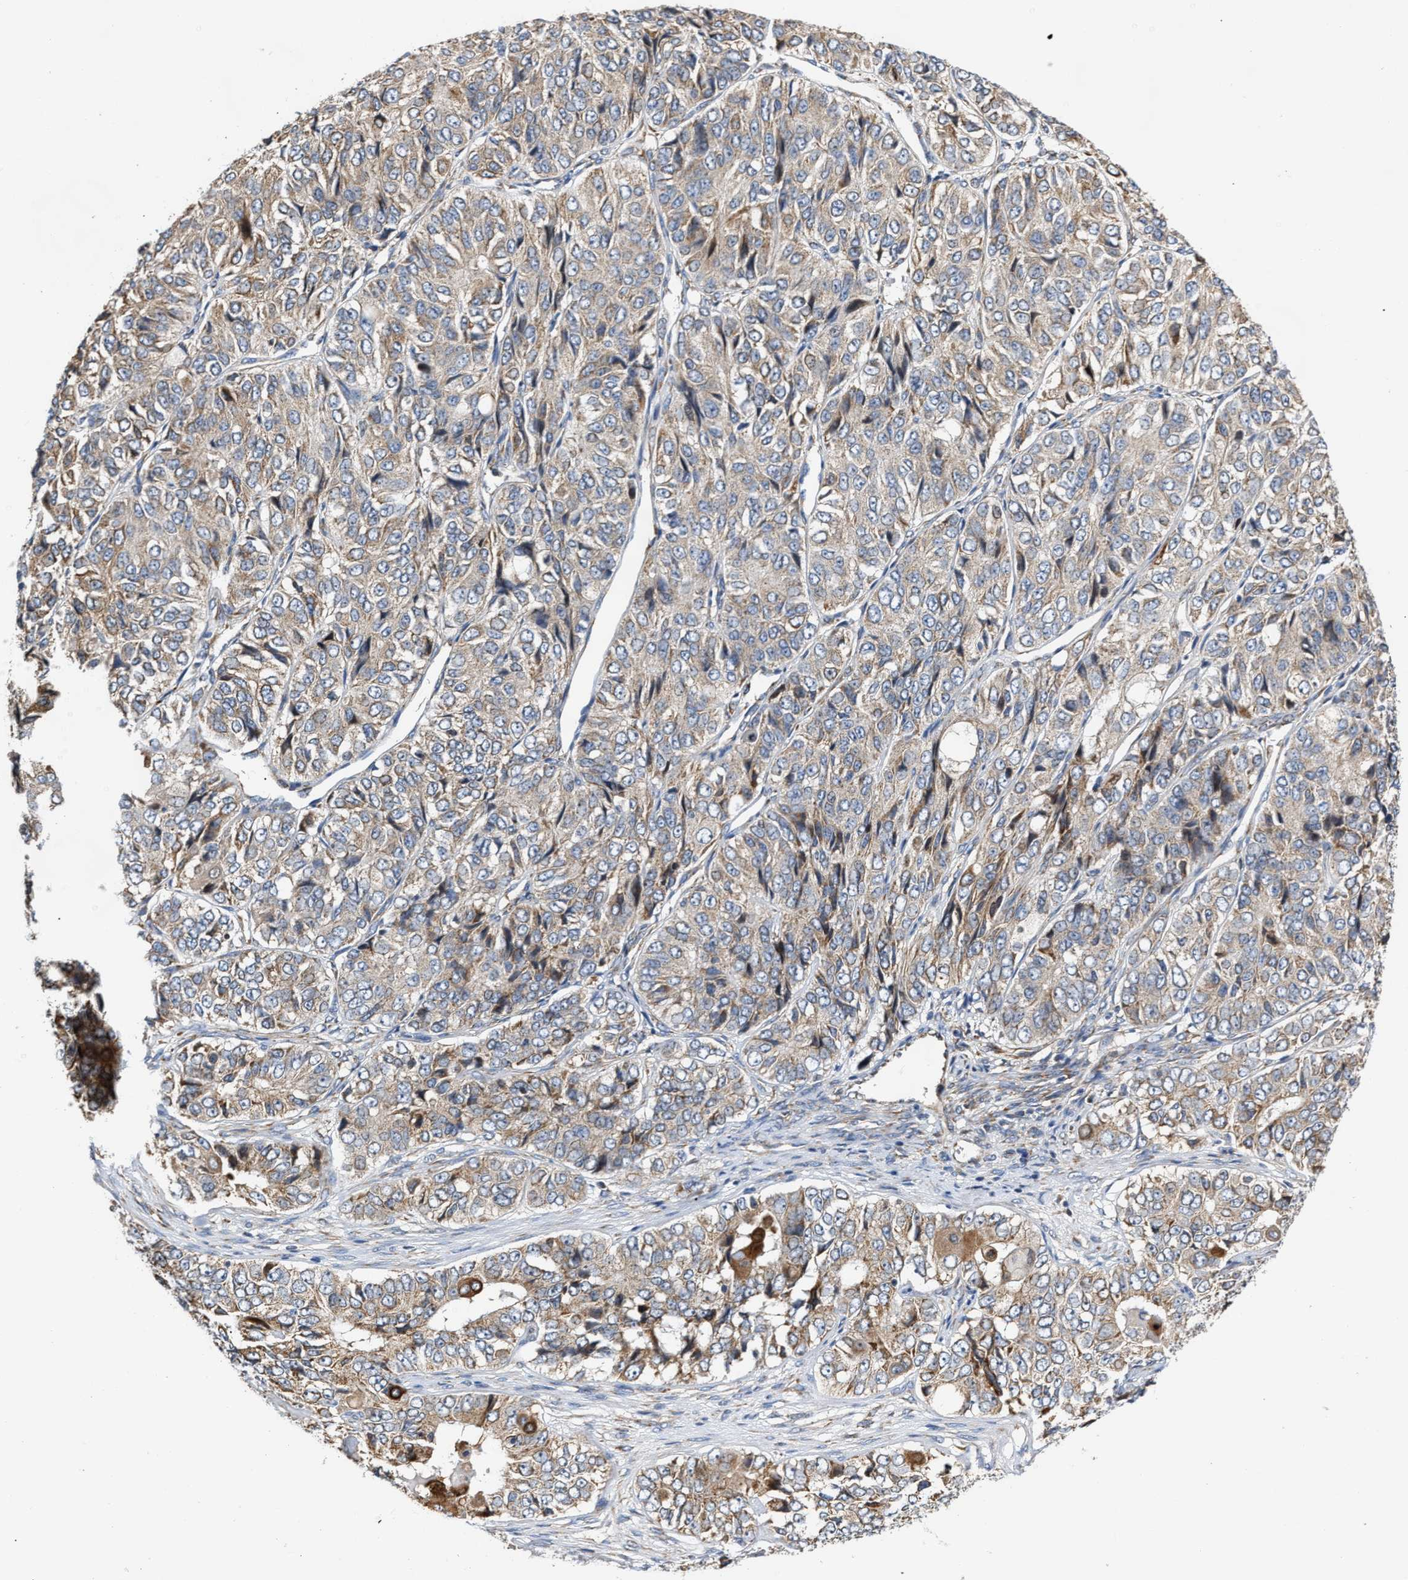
{"staining": {"intensity": "weak", "quantity": ">75%", "location": "cytoplasmic/membranous"}, "tissue": "ovarian cancer", "cell_type": "Tumor cells", "image_type": "cancer", "snomed": [{"axis": "morphology", "description": "Carcinoma, endometroid"}, {"axis": "topography", "description": "Ovary"}], "caption": "Immunohistochemistry of human ovarian cancer (endometroid carcinoma) demonstrates low levels of weak cytoplasmic/membranous expression in about >75% of tumor cells.", "gene": "MALSU1", "patient": {"sex": "female", "age": 51}}